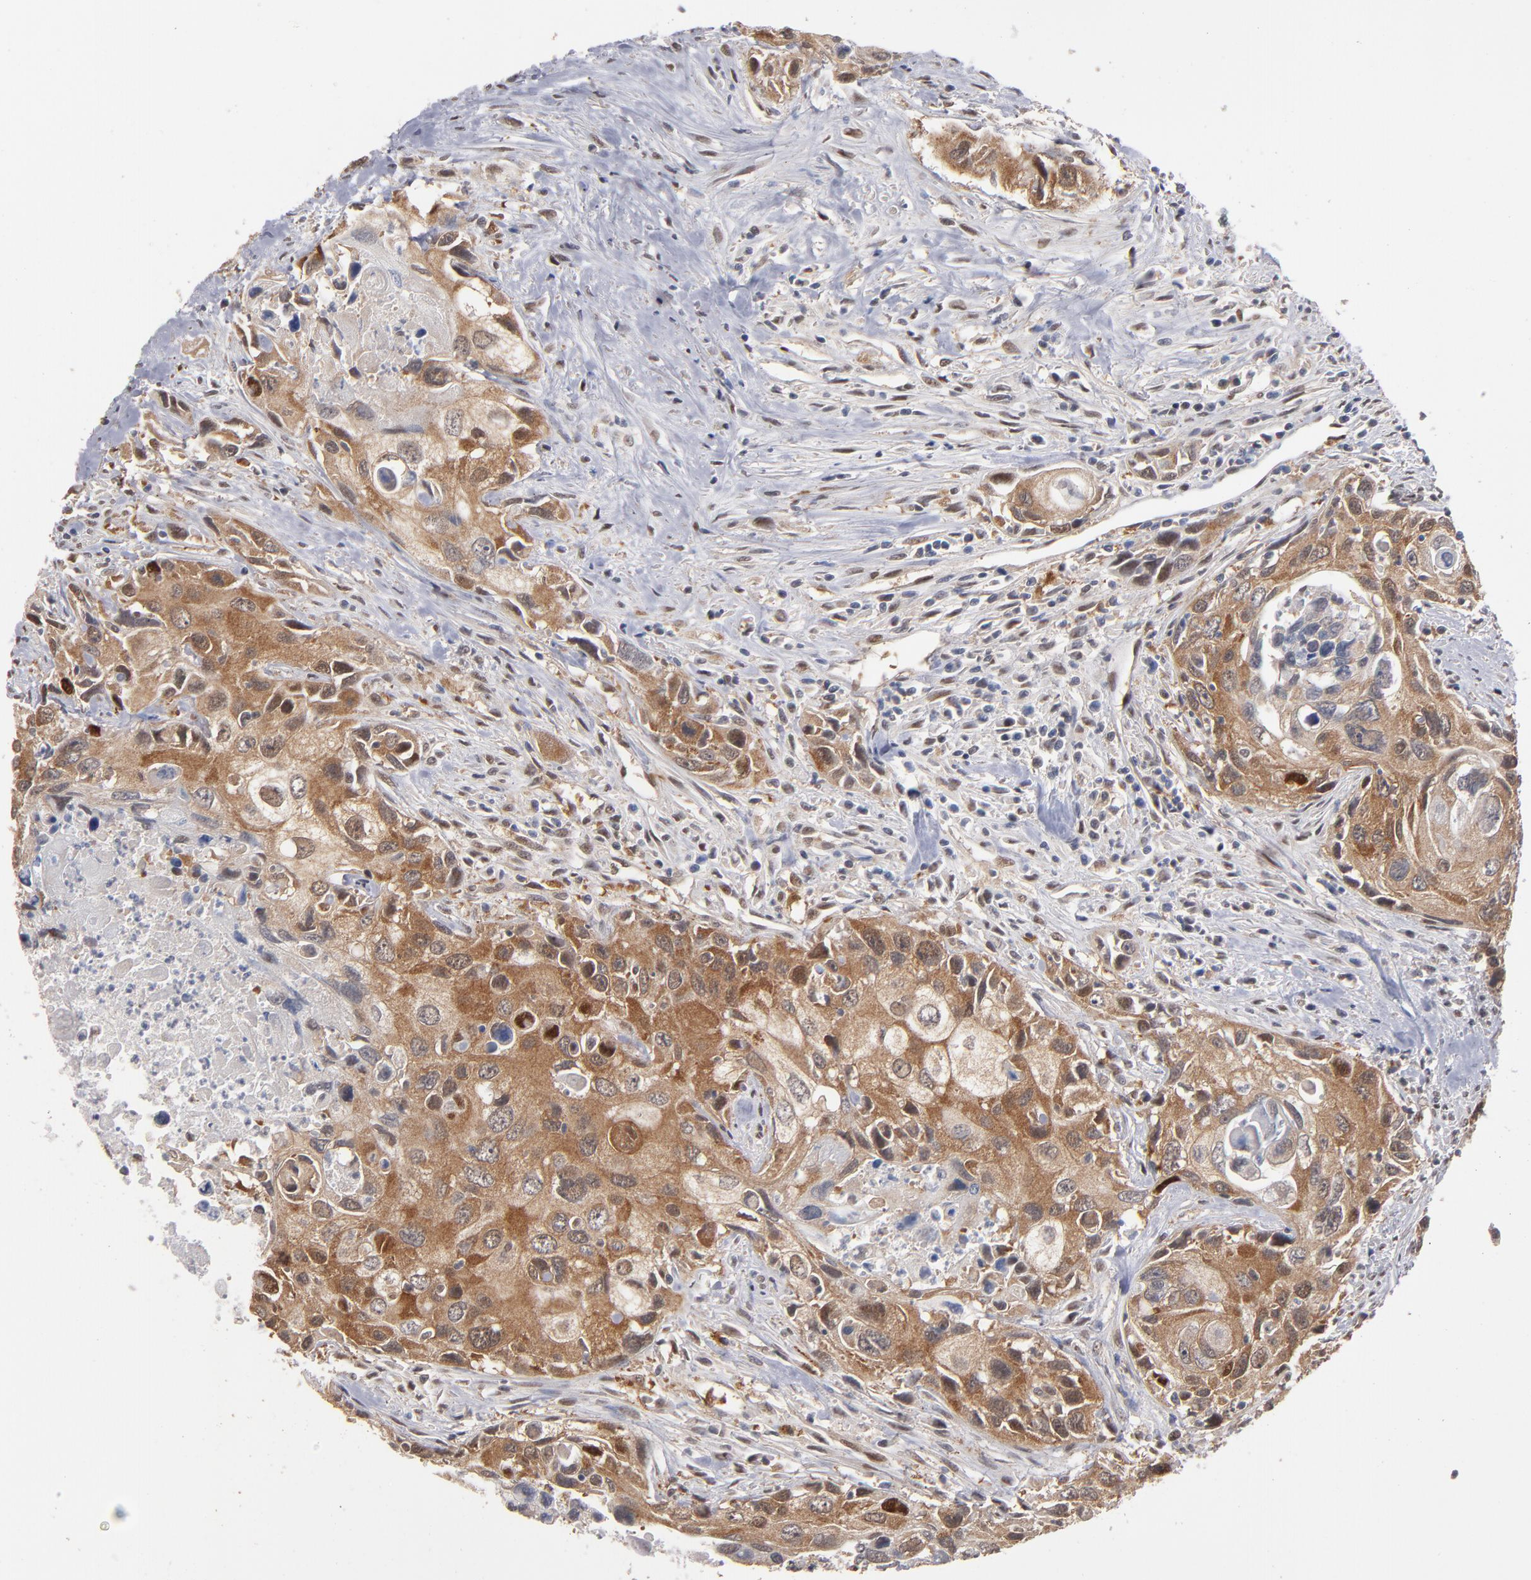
{"staining": {"intensity": "moderate", "quantity": ">75%", "location": "cytoplasmic/membranous,nuclear"}, "tissue": "urothelial cancer", "cell_type": "Tumor cells", "image_type": "cancer", "snomed": [{"axis": "morphology", "description": "Urothelial carcinoma, High grade"}, {"axis": "topography", "description": "Urinary bladder"}], "caption": "A histopathology image showing moderate cytoplasmic/membranous and nuclear staining in about >75% of tumor cells in urothelial cancer, as visualized by brown immunohistochemical staining.", "gene": "HUWE1", "patient": {"sex": "male", "age": 71}}